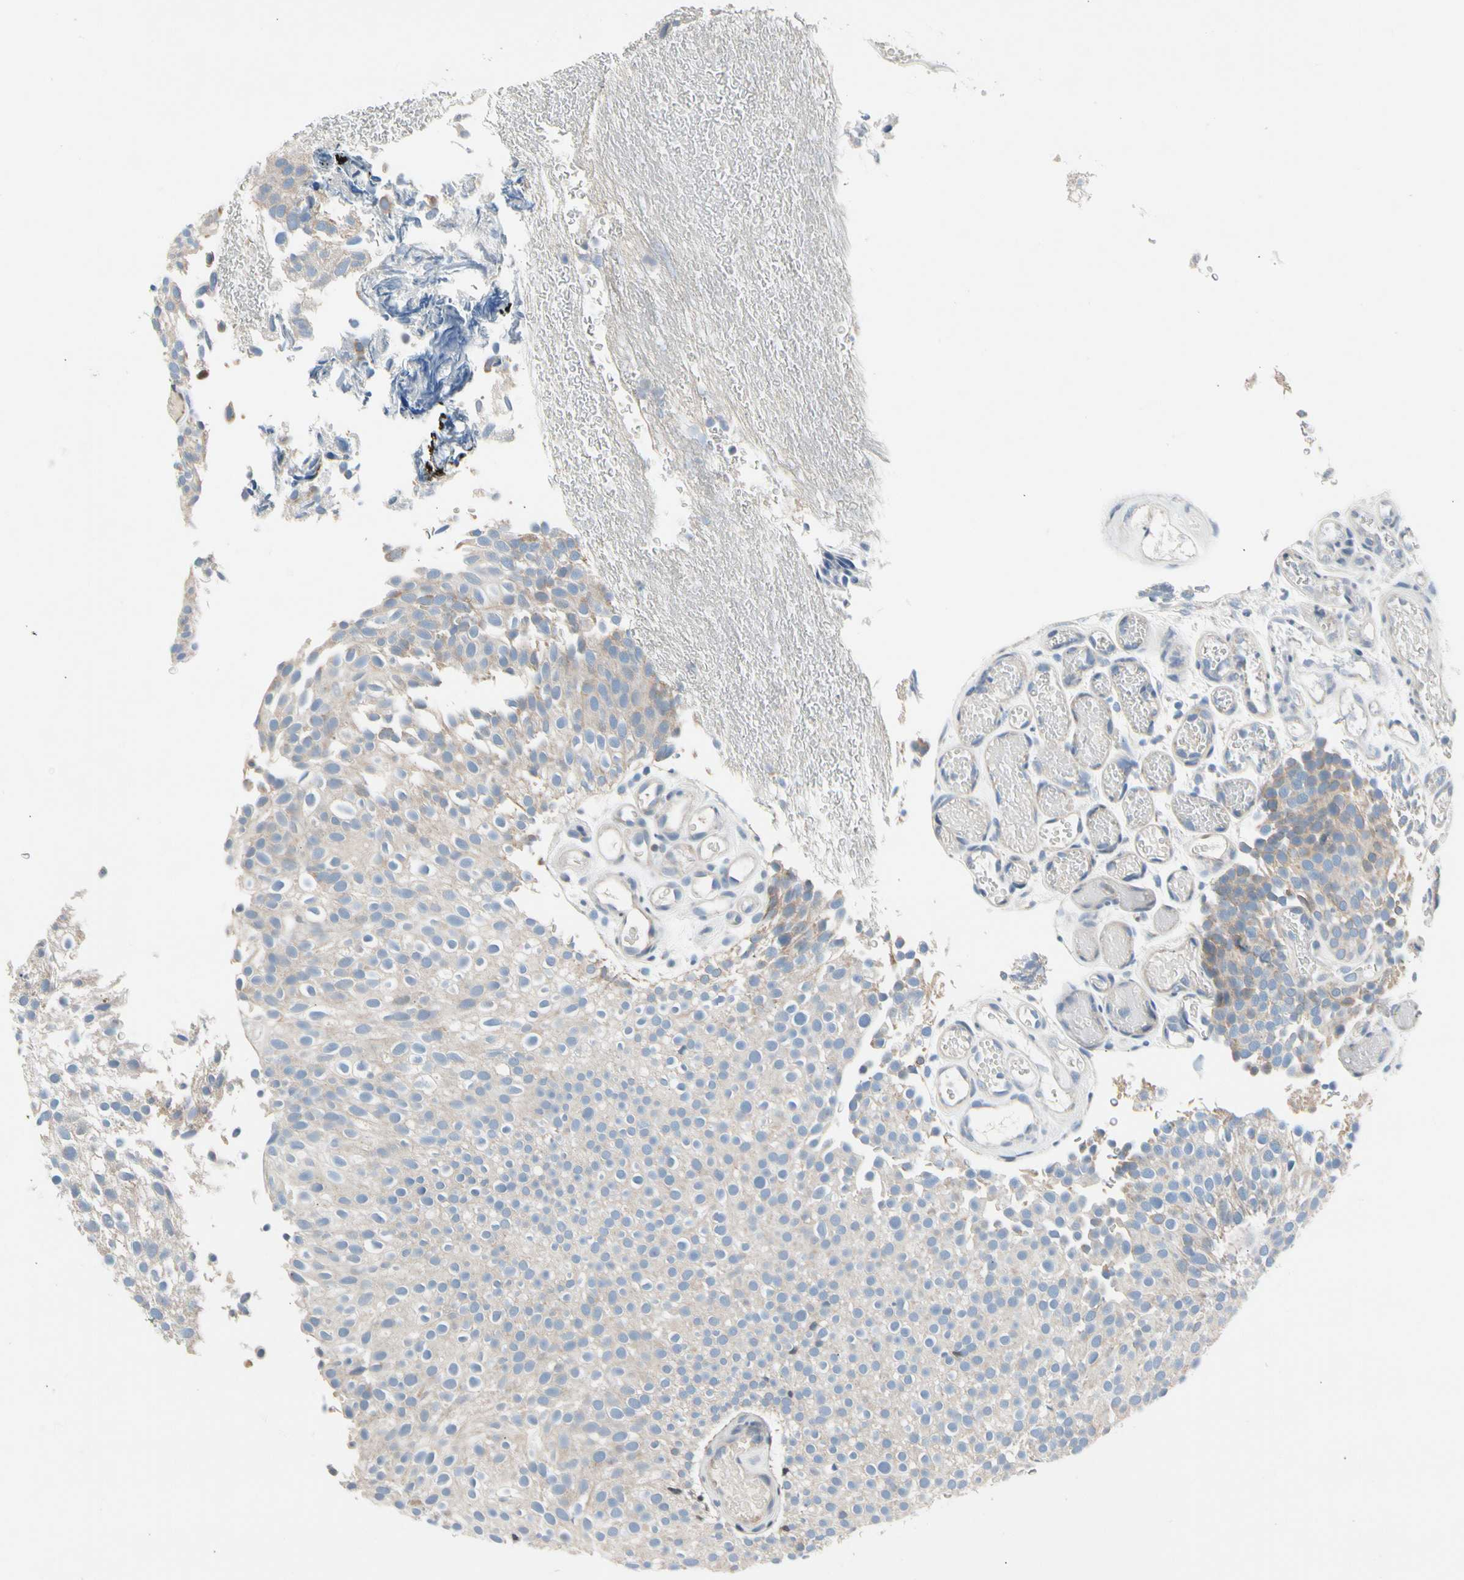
{"staining": {"intensity": "negative", "quantity": "none", "location": "none"}, "tissue": "urothelial cancer", "cell_type": "Tumor cells", "image_type": "cancer", "snomed": [{"axis": "morphology", "description": "Urothelial carcinoma, Low grade"}, {"axis": "topography", "description": "Urinary bladder"}], "caption": "An IHC photomicrograph of low-grade urothelial carcinoma is shown. There is no staining in tumor cells of low-grade urothelial carcinoma.", "gene": "SOX30", "patient": {"sex": "male", "age": 78}}